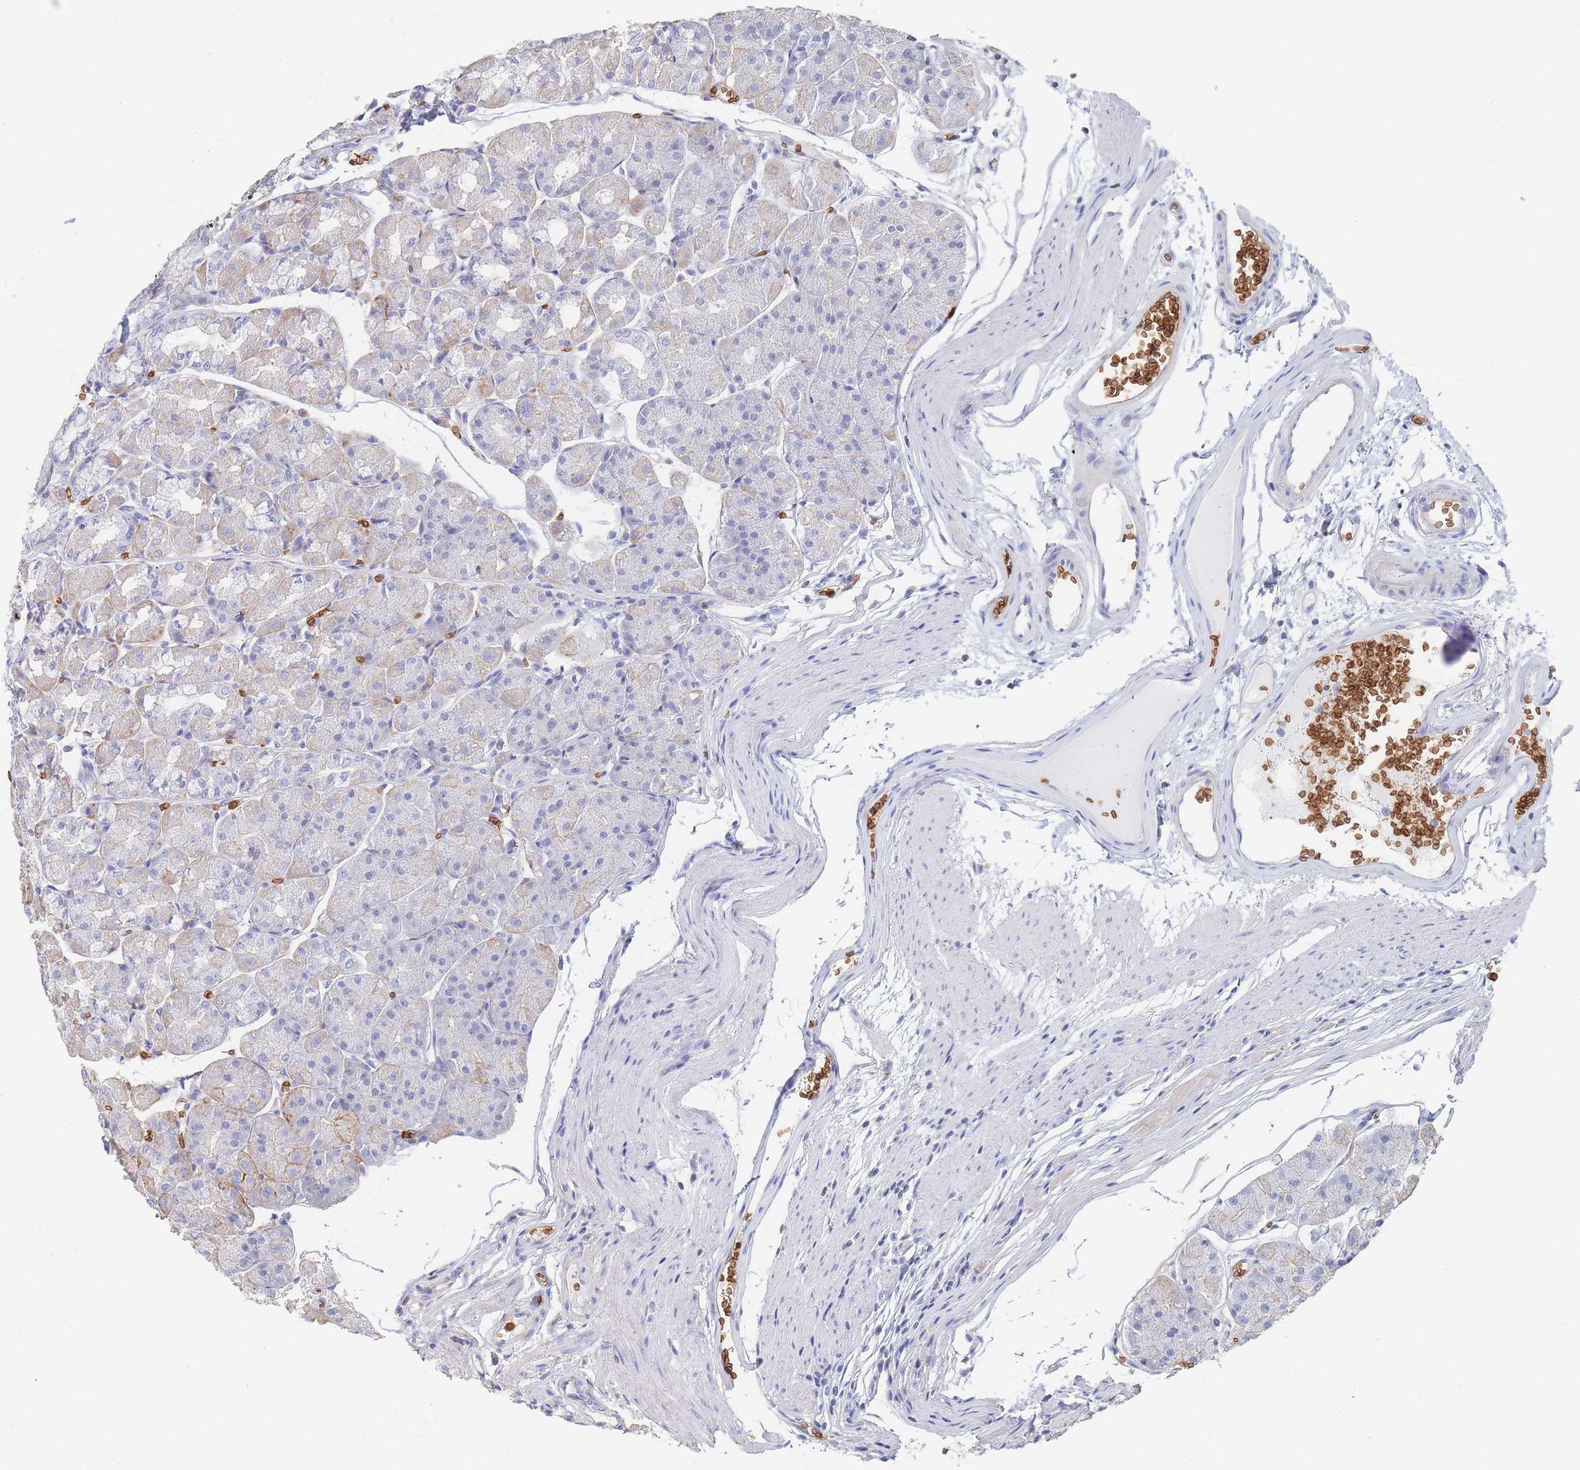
{"staining": {"intensity": "weak", "quantity": "<25%", "location": "cytoplasmic/membranous"}, "tissue": "stomach", "cell_type": "Glandular cells", "image_type": "normal", "snomed": [{"axis": "morphology", "description": "Normal tissue, NOS"}, {"axis": "topography", "description": "Stomach"}], "caption": "Immunohistochemical staining of unremarkable human stomach shows no significant staining in glandular cells. (IHC, brightfield microscopy, high magnification).", "gene": "SLC2A1", "patient": {"sex": "male", "age": 55}}